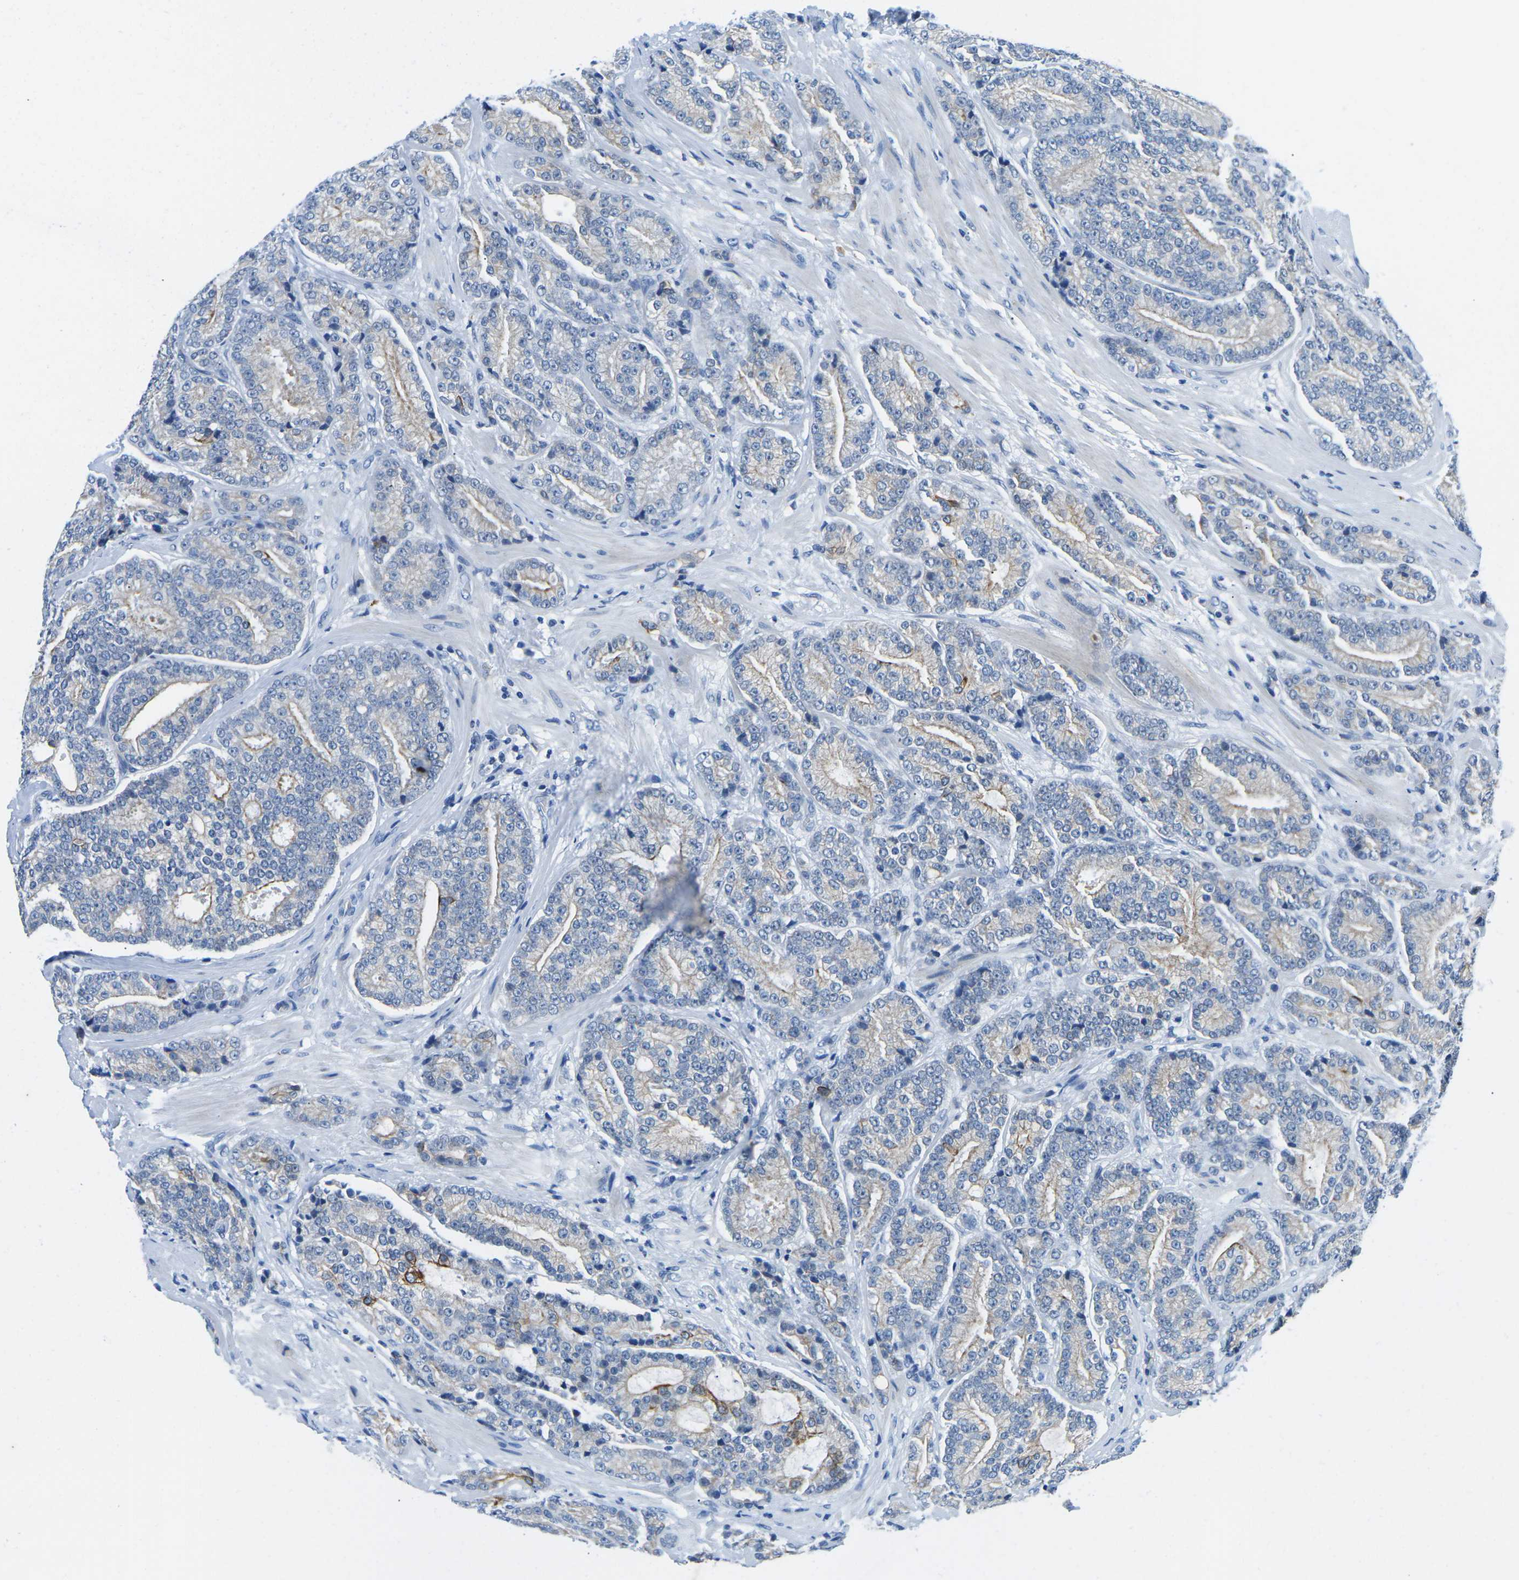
{"staining": {"intensity": "weak", "quantity": "25%-75%", "location": "cytoplasmic/membranous"}, "tissue": "prostate cancer", "cell_type": "Tumor cells", "image_type": "cancer", "snomed": [{"axis": "morphology", "description": "Adenocarcinoma, High grade"}, {"axis": "topography", "description": "Prostate"}], "caption": "An image of human prostate adenocarcinoma (high-grade) stained for a protein demonstrates weak cytoplasmic/membranous brown staining in tumor cells.", "gene": "TM6SF1", "patient": {"sex": "male", "age": 61}}